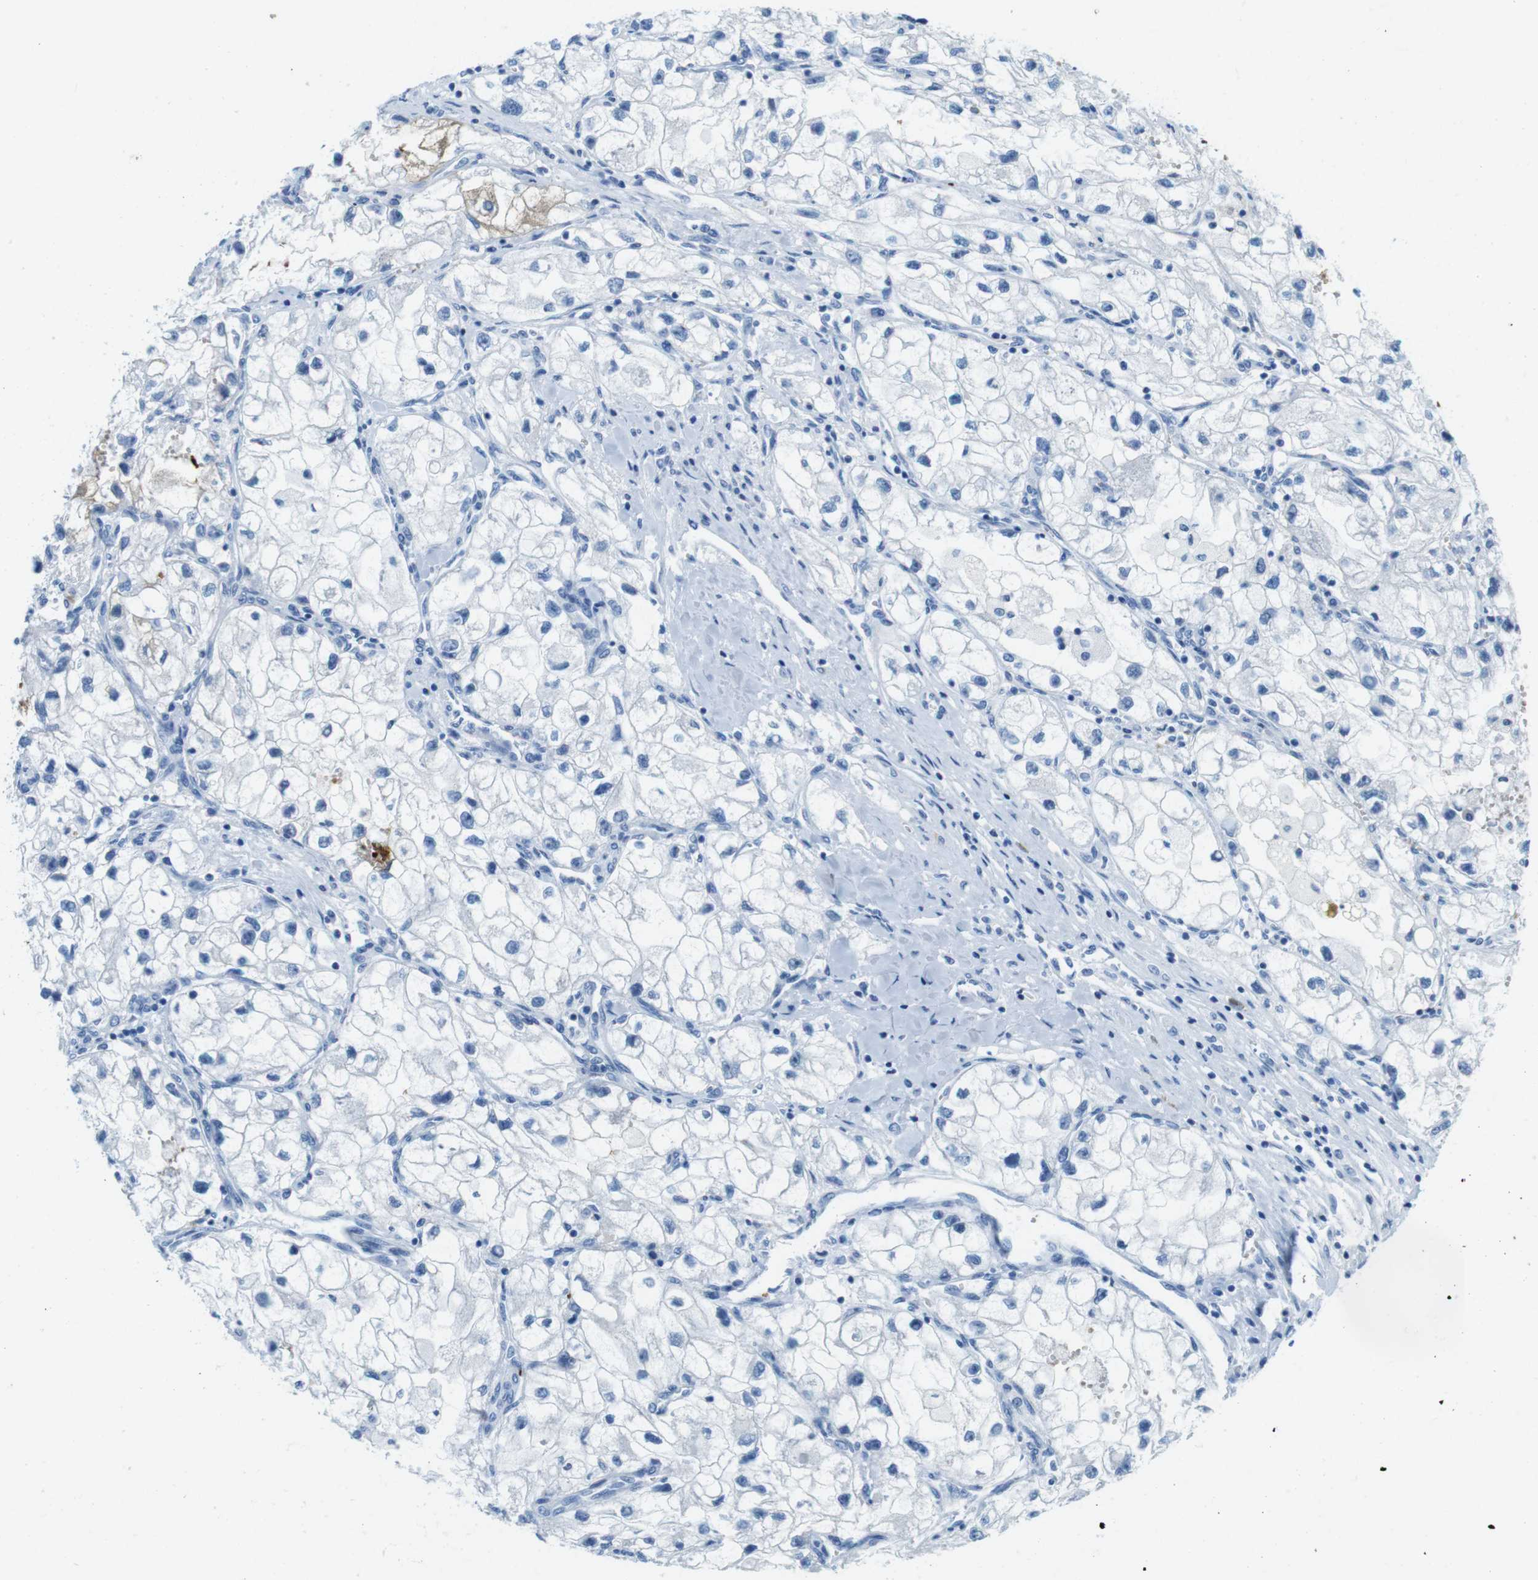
{"staining": {"intensity": "negative", "quantity": "none", "location": "none"}, "tissue": "renal cancer", "cell_type": "Tumor cells", "image_type": "cancer", "snomed": [{"axis": "morphology", "description": "Adenocarcinoma, NOS"}, {"axis": "topography", "description": "Kidney"}], "caption": "IHC of renal cancer (adenocarcinoma) exhibits no staining in tumor cells.", "gene": "TFAP2C", "patient": {"sex": "female", "age": 70}}